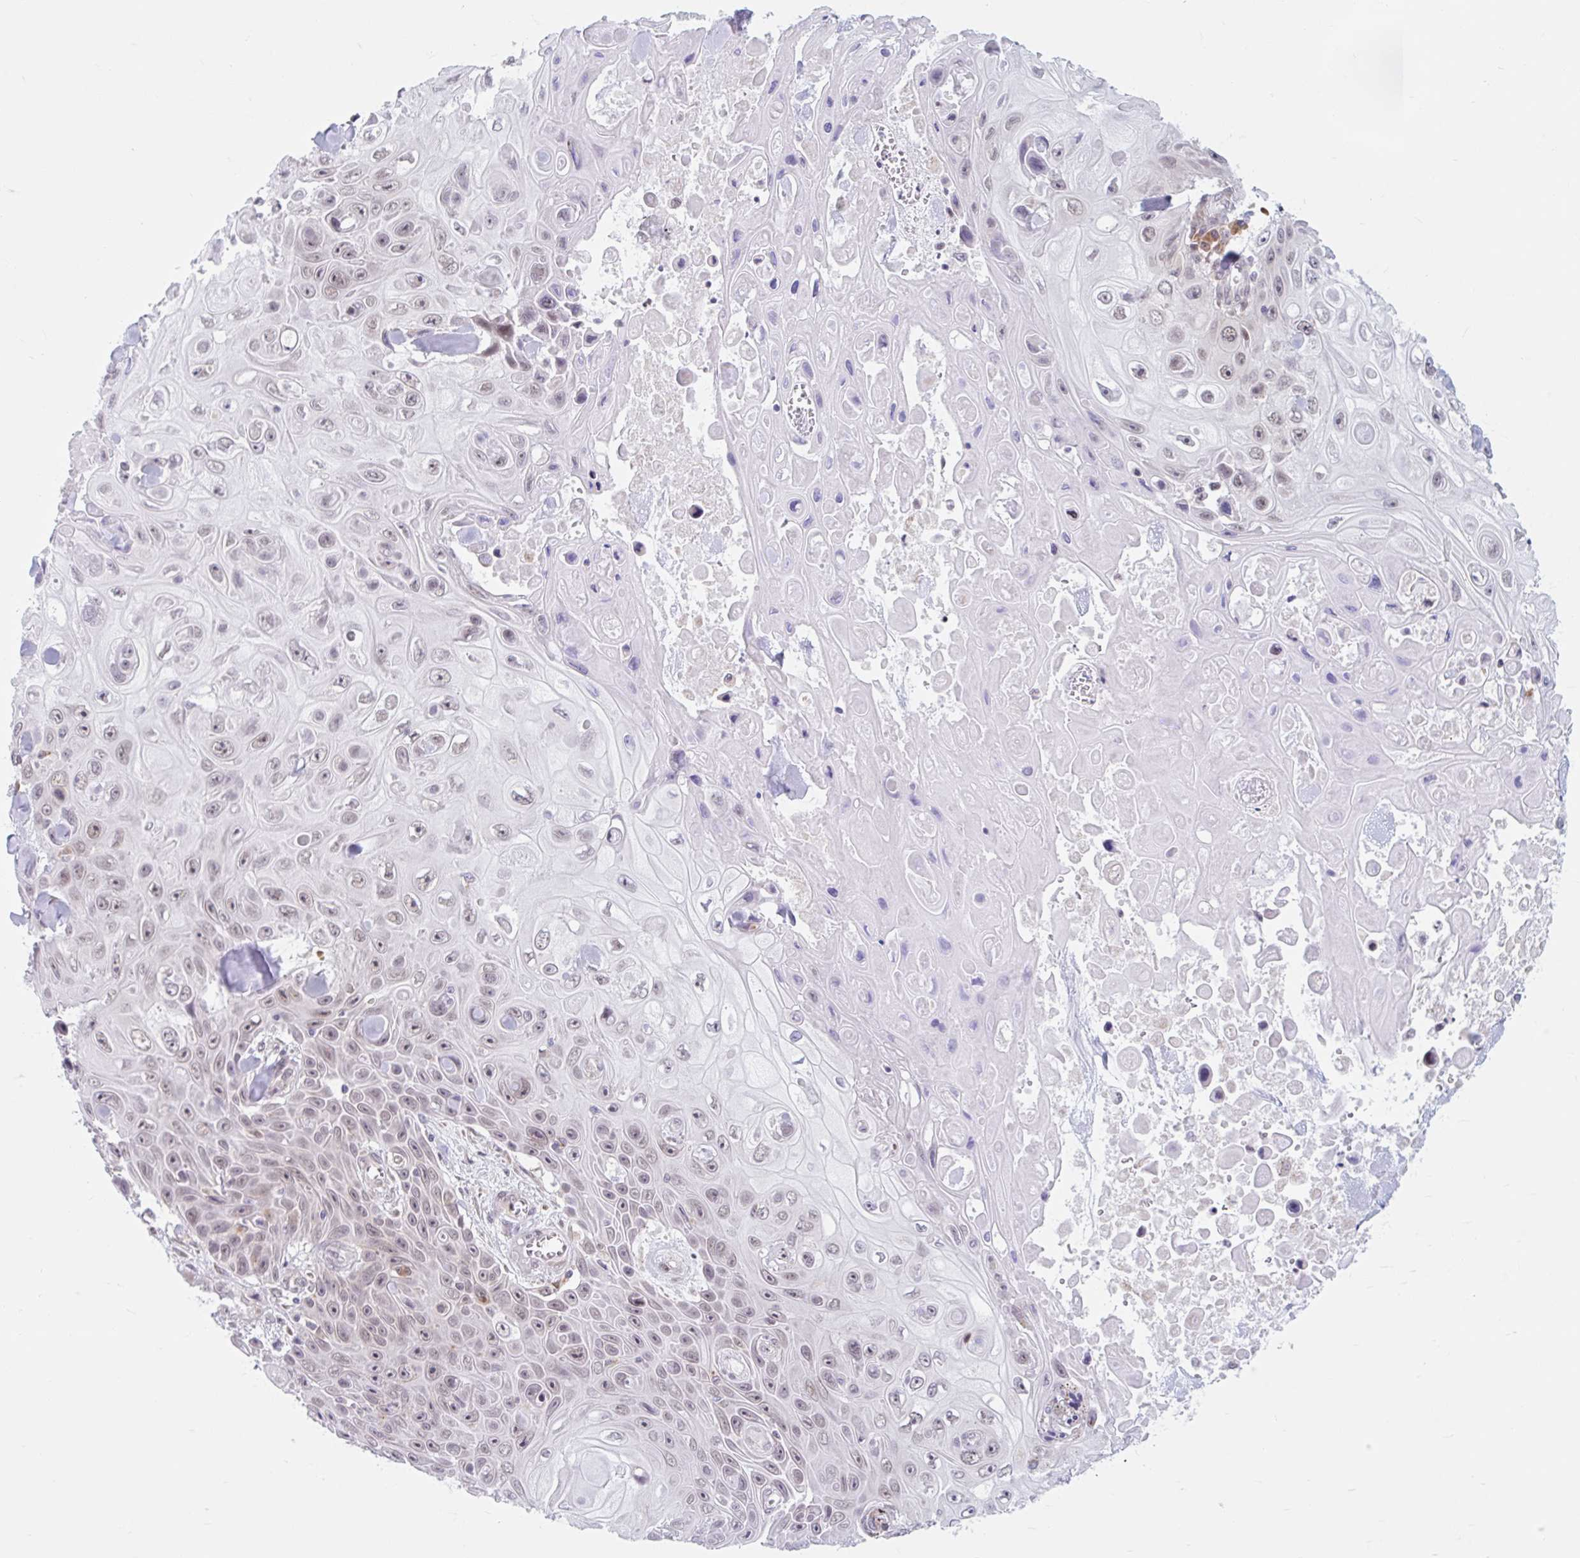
{"staining": {"intensity": "negative", "quantity": "none", "location": "none"}, "tissue": "skin cancer", "cell_type": "Tumor cells", "image_type": "cancer", "snomed": [{"axis": "morphology", "description": "Squamous cell carcinoma, NOS"}, {"axis": "topography", "description": "Skin"}], "caption": "Immunohistochemistry (IHC) micrograph of neoplastic tissue: human skin squamous cell carcinoma stained with DAB (3,3'-diaminobenzidine) exhibits no significant protein expression in tumor cells.", "gene": "SRSF10", "patient": {"sex": "male", "age": 82}}